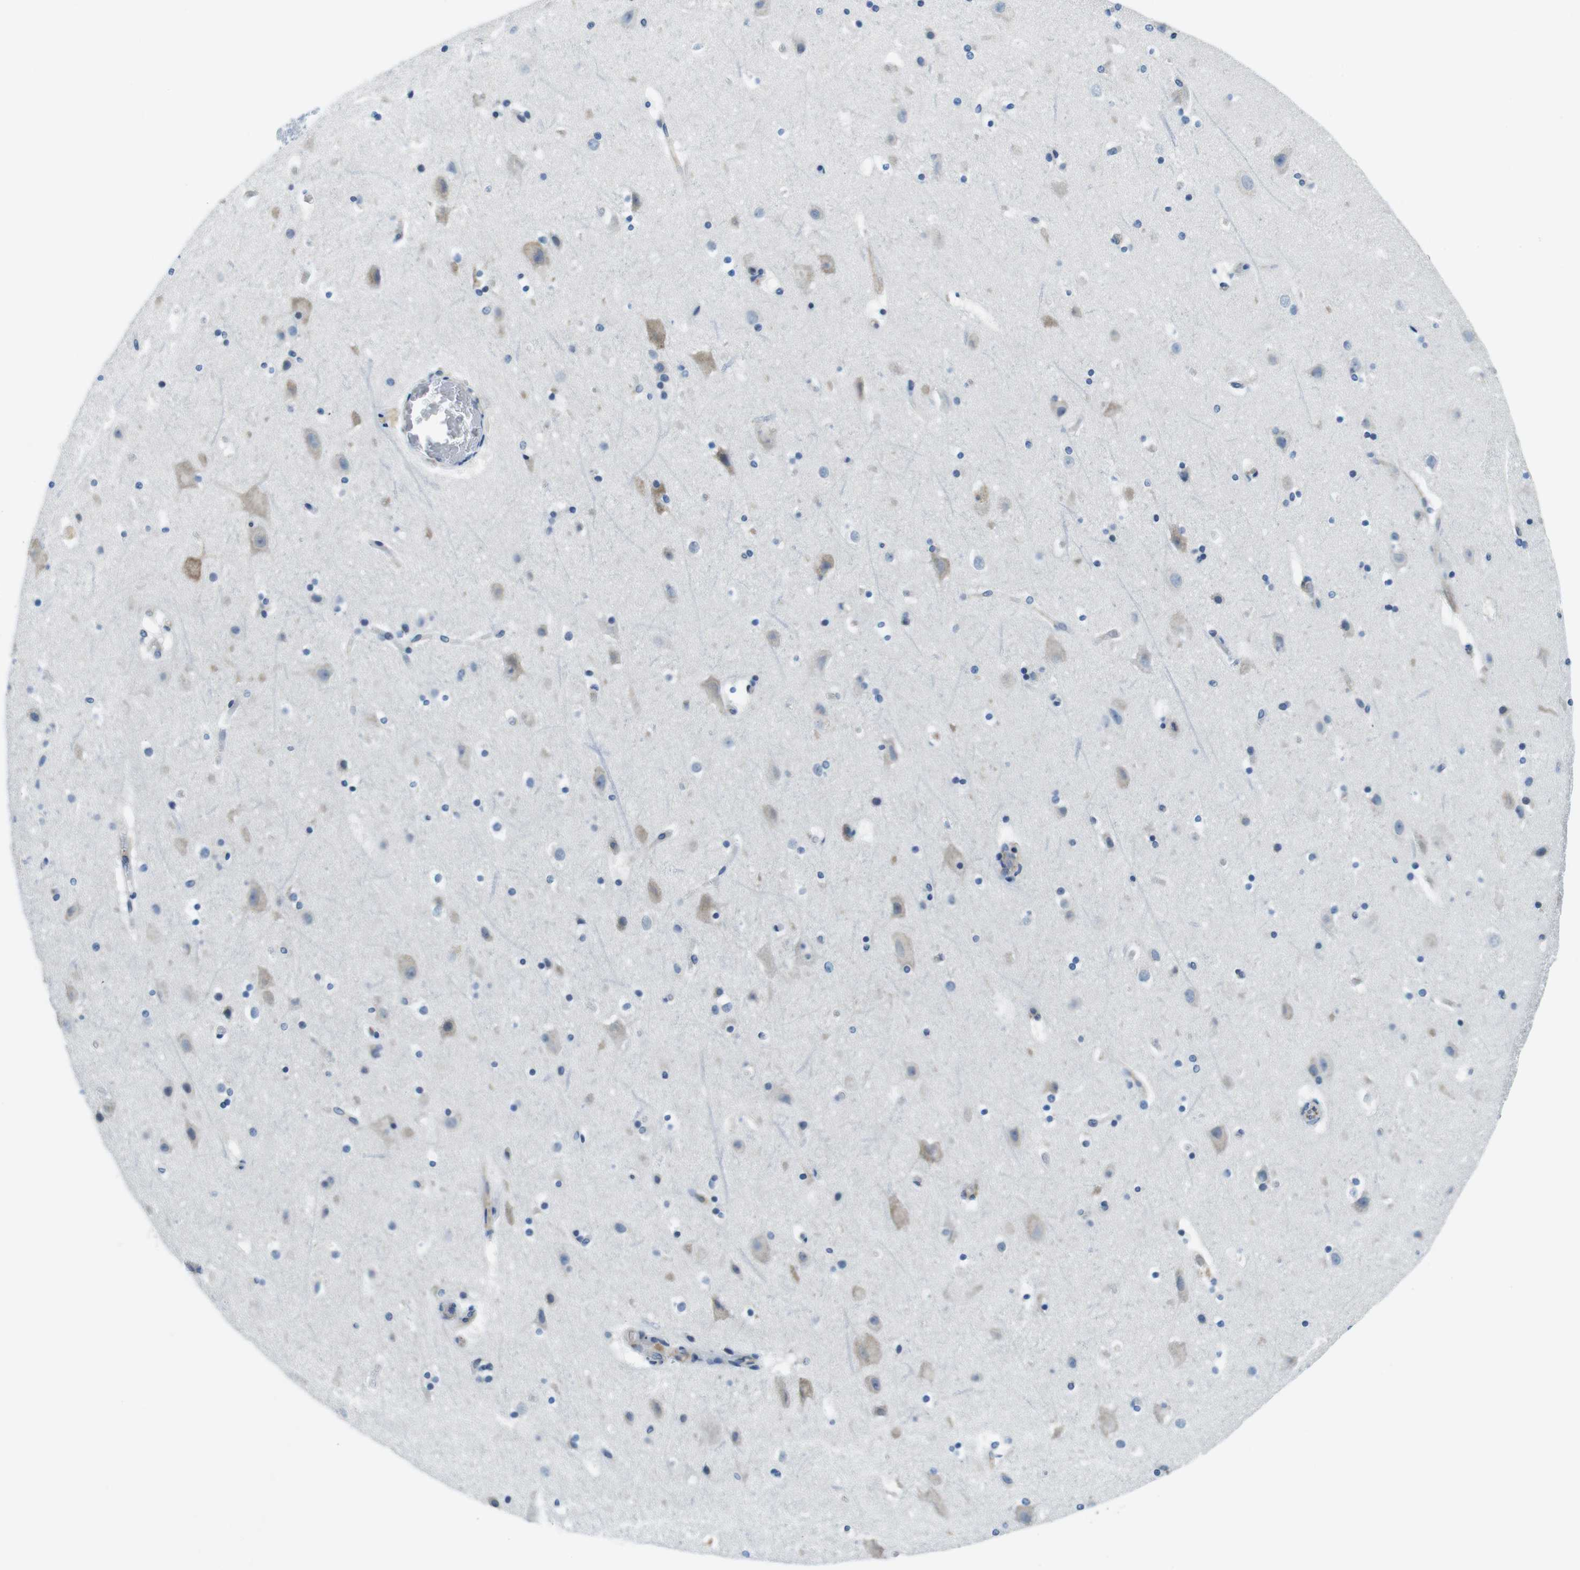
{"staining": {"intensity": "negative", "quantity": "none", "location": "none"}, "tissue": "cerebral cortex", "cell_type": "Endothelial cells", "image_type": "normal", "snomed": [{"axis": "morphology", "description": "Normal tissue, NOS"}, {"axis": "topography", "description": "Cerebral cortex"}], "caption": "DAB immunohistochemical staining of unremarkable cerebral cortex reveals no significant staining in endothelial cells. (DAB immunohistochemistry (IHC) visualized using brightfield microscopy, high magnification).", "gene": "EIF2B5", "patient": {"sex": "male", "age": 45}}